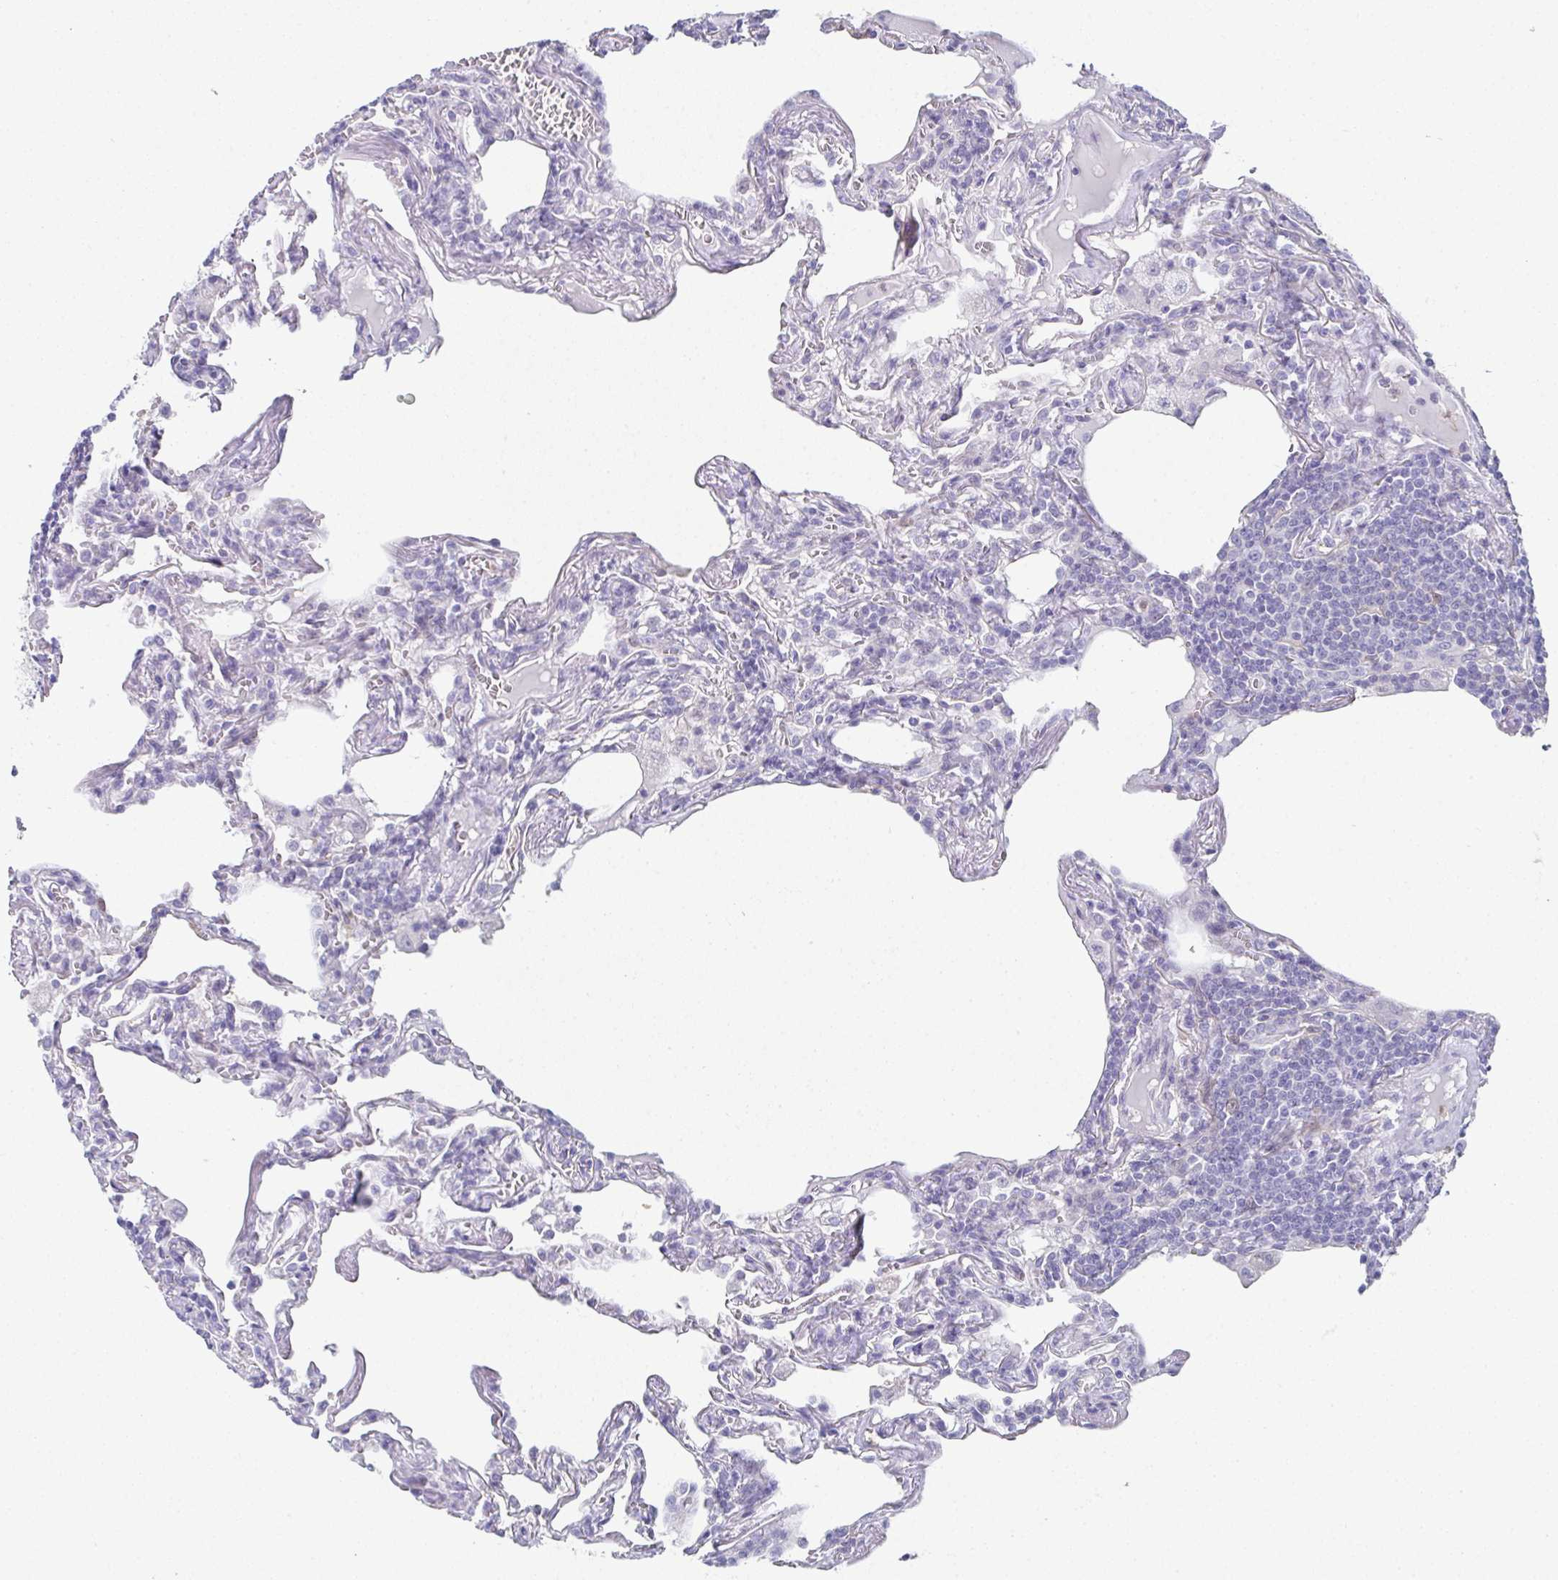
{"staining": {"intensity": "negative", "quantity": "none", "location": "none"}, "tissue": "lymphoma", "cell_type": "Tumor cells", "image_type": "cancer", "snomed": [{"axis": "morphology", "description": "Malignant lymphoma, non-Hodgkin's type, Low grade"}, {"axis": "topography", "description": "Lung"}], "caption": "High magnification brightfield microscopy of lymphoma stained with DAB (brown) and counterstained with hematoxylin (blue): tumor cells show no significant expression.", "gene": "RBP1", "patient": {"sex": "female", "age": 71}}